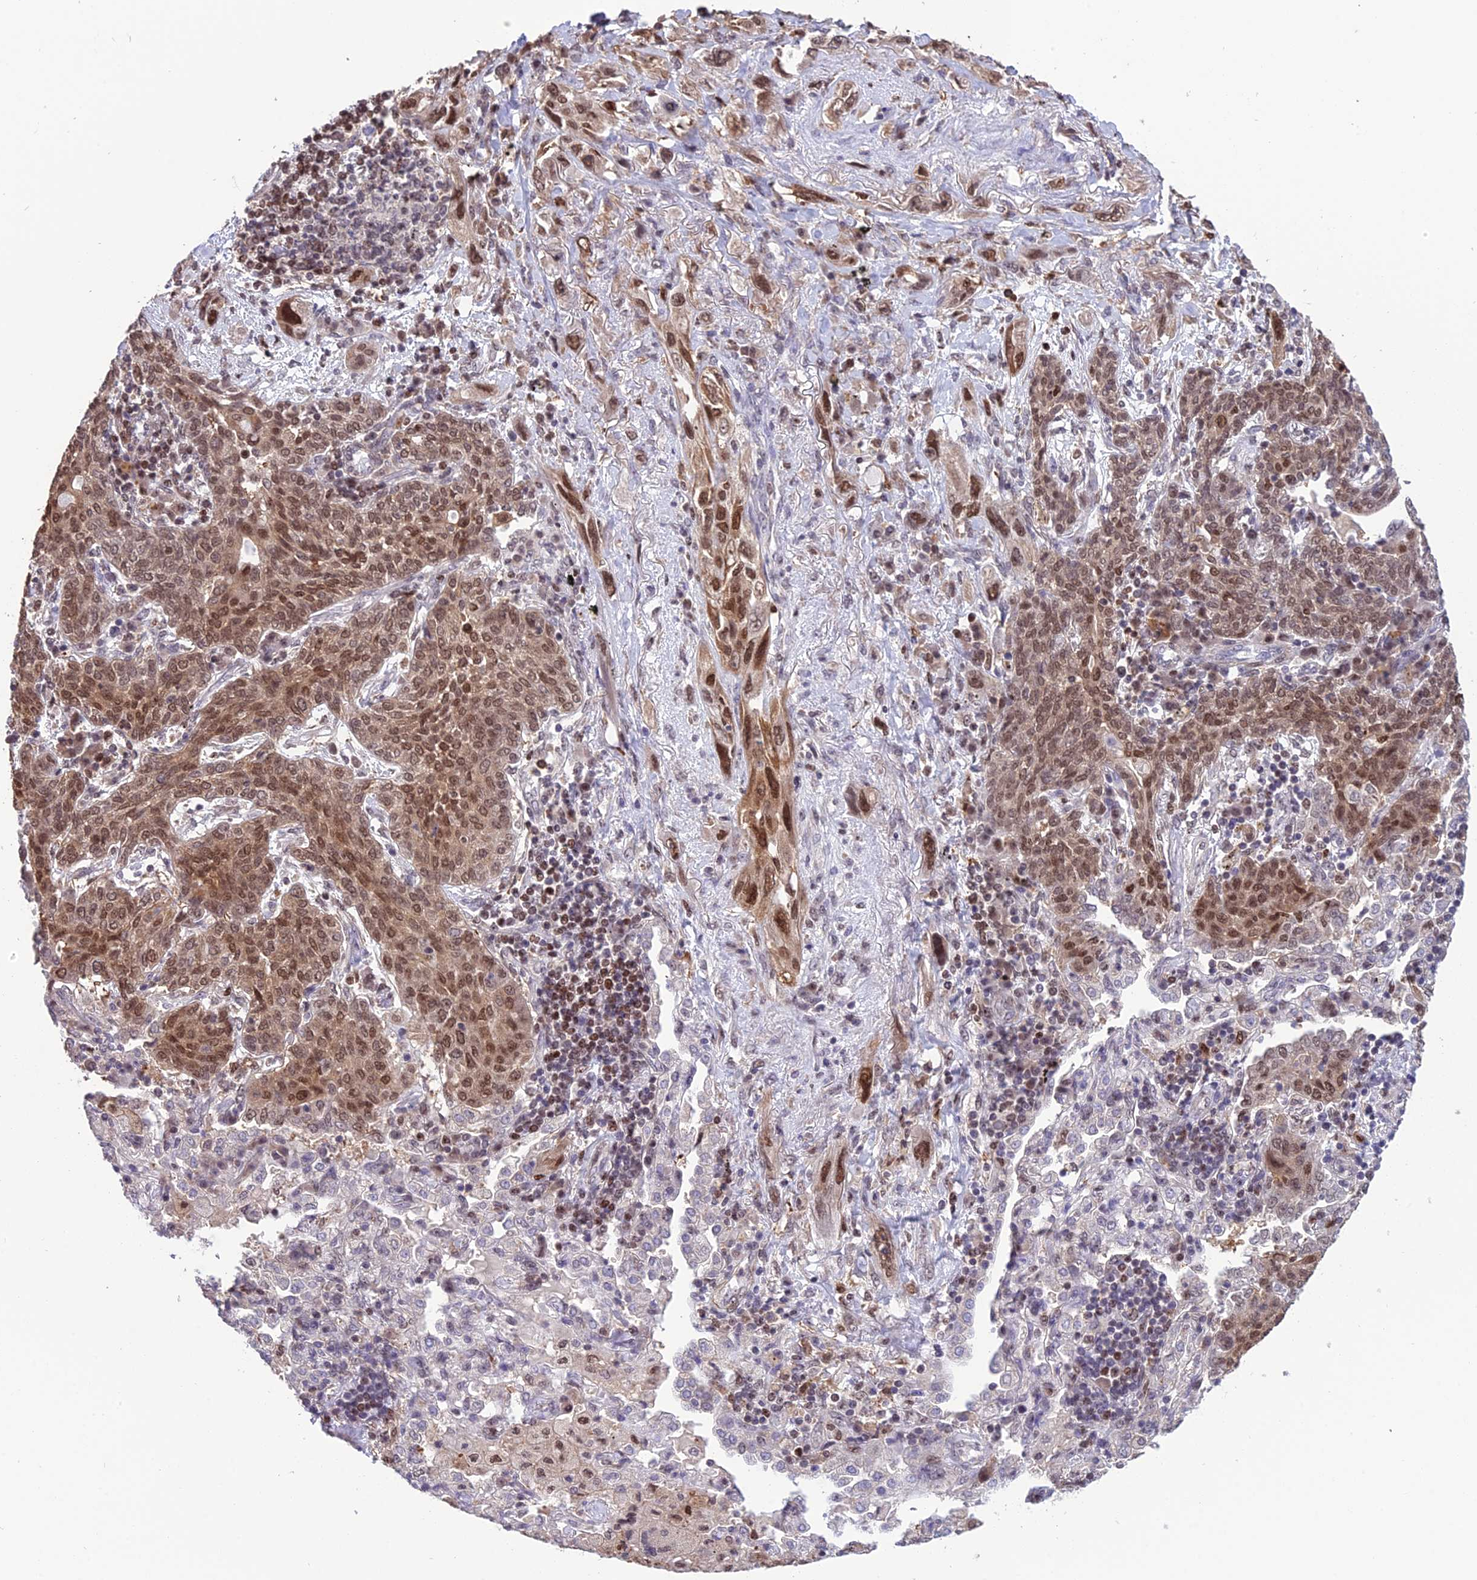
{"staining": {"intensity": "moderate", "quantity": ">75%", "location": "cytoplasmic/membranous,nuclear"}, "tissue": "lung cancer", "cell_type": "Tumor cells", "image_type": "cancer", "snomed": [{"axis": "morphology", "description": "Squamous cell carcinoma, NOS"}, {"axis": "topography", "description": "Lung"}], "caption": "Lung squamous cell carcinoma stained for a protein (brown) demonstrates moderate cytoplasmic/membranous and nuclear positive positivity in approximately >75% of tumor cells.", "gene": "MIS12", "patient": {"sex": "female", "age": 70}}